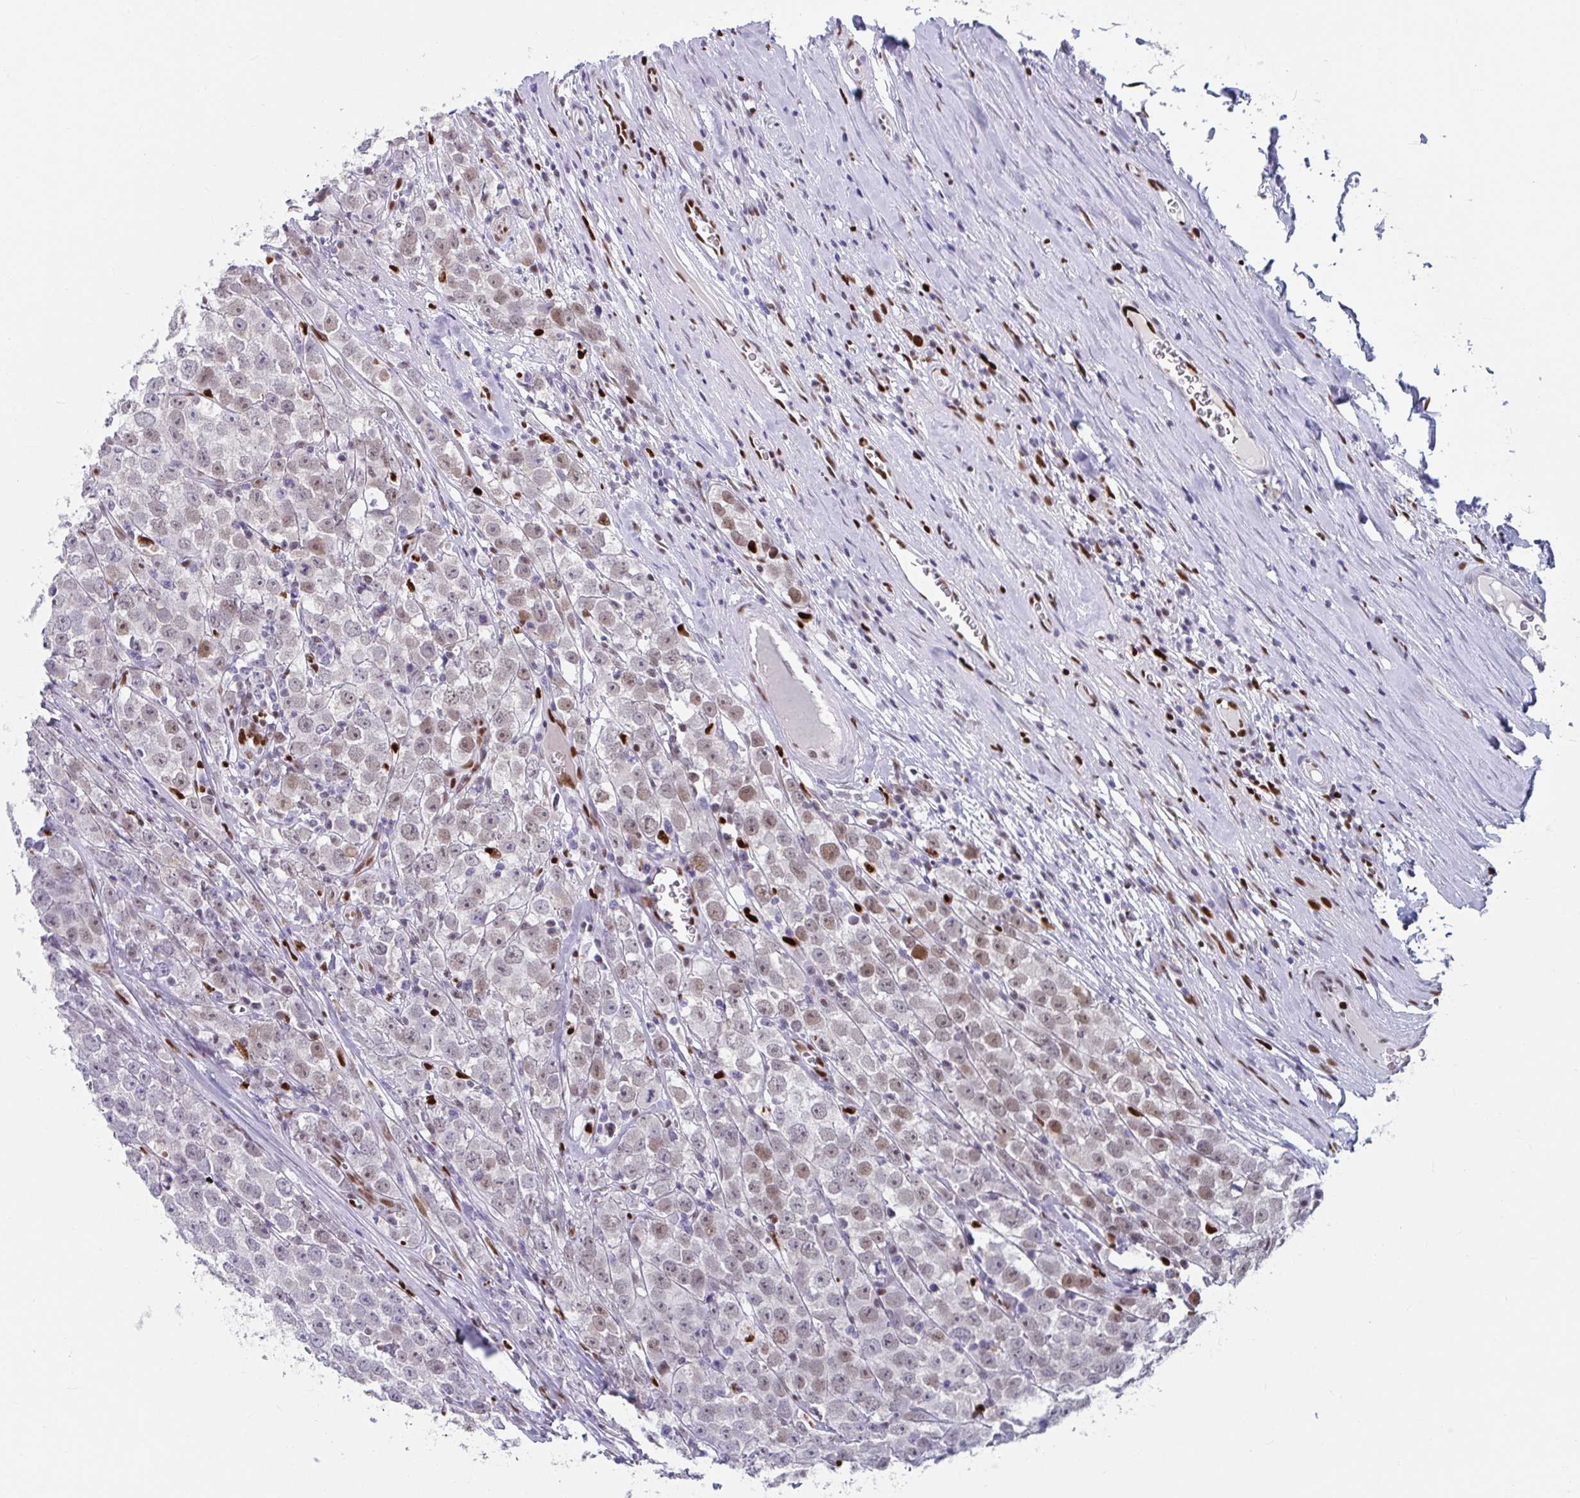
{"staining": {"intensity": "moderate", "quantity": "<25%", "location": "nuclear"}, "tissue": "testis cancer", "cell_type": "Tumor cells", "image_type": "cancer", "snomed": [{"axis": "morphology", "description": "Seminoma, NOS"}, {"axis": "morphology", "description": "Carcinoma, Embryonal, NOS"}, {"axis": "topography", "description": "Testis"}], "caption": "This image demonstrates immunohistochemistry staining of human testis cancer, with low moderate nuclear positivity in about <25% of tumor cells.", "gene": "ZNF586", "patient": {"sex": "male", "age": 52}}